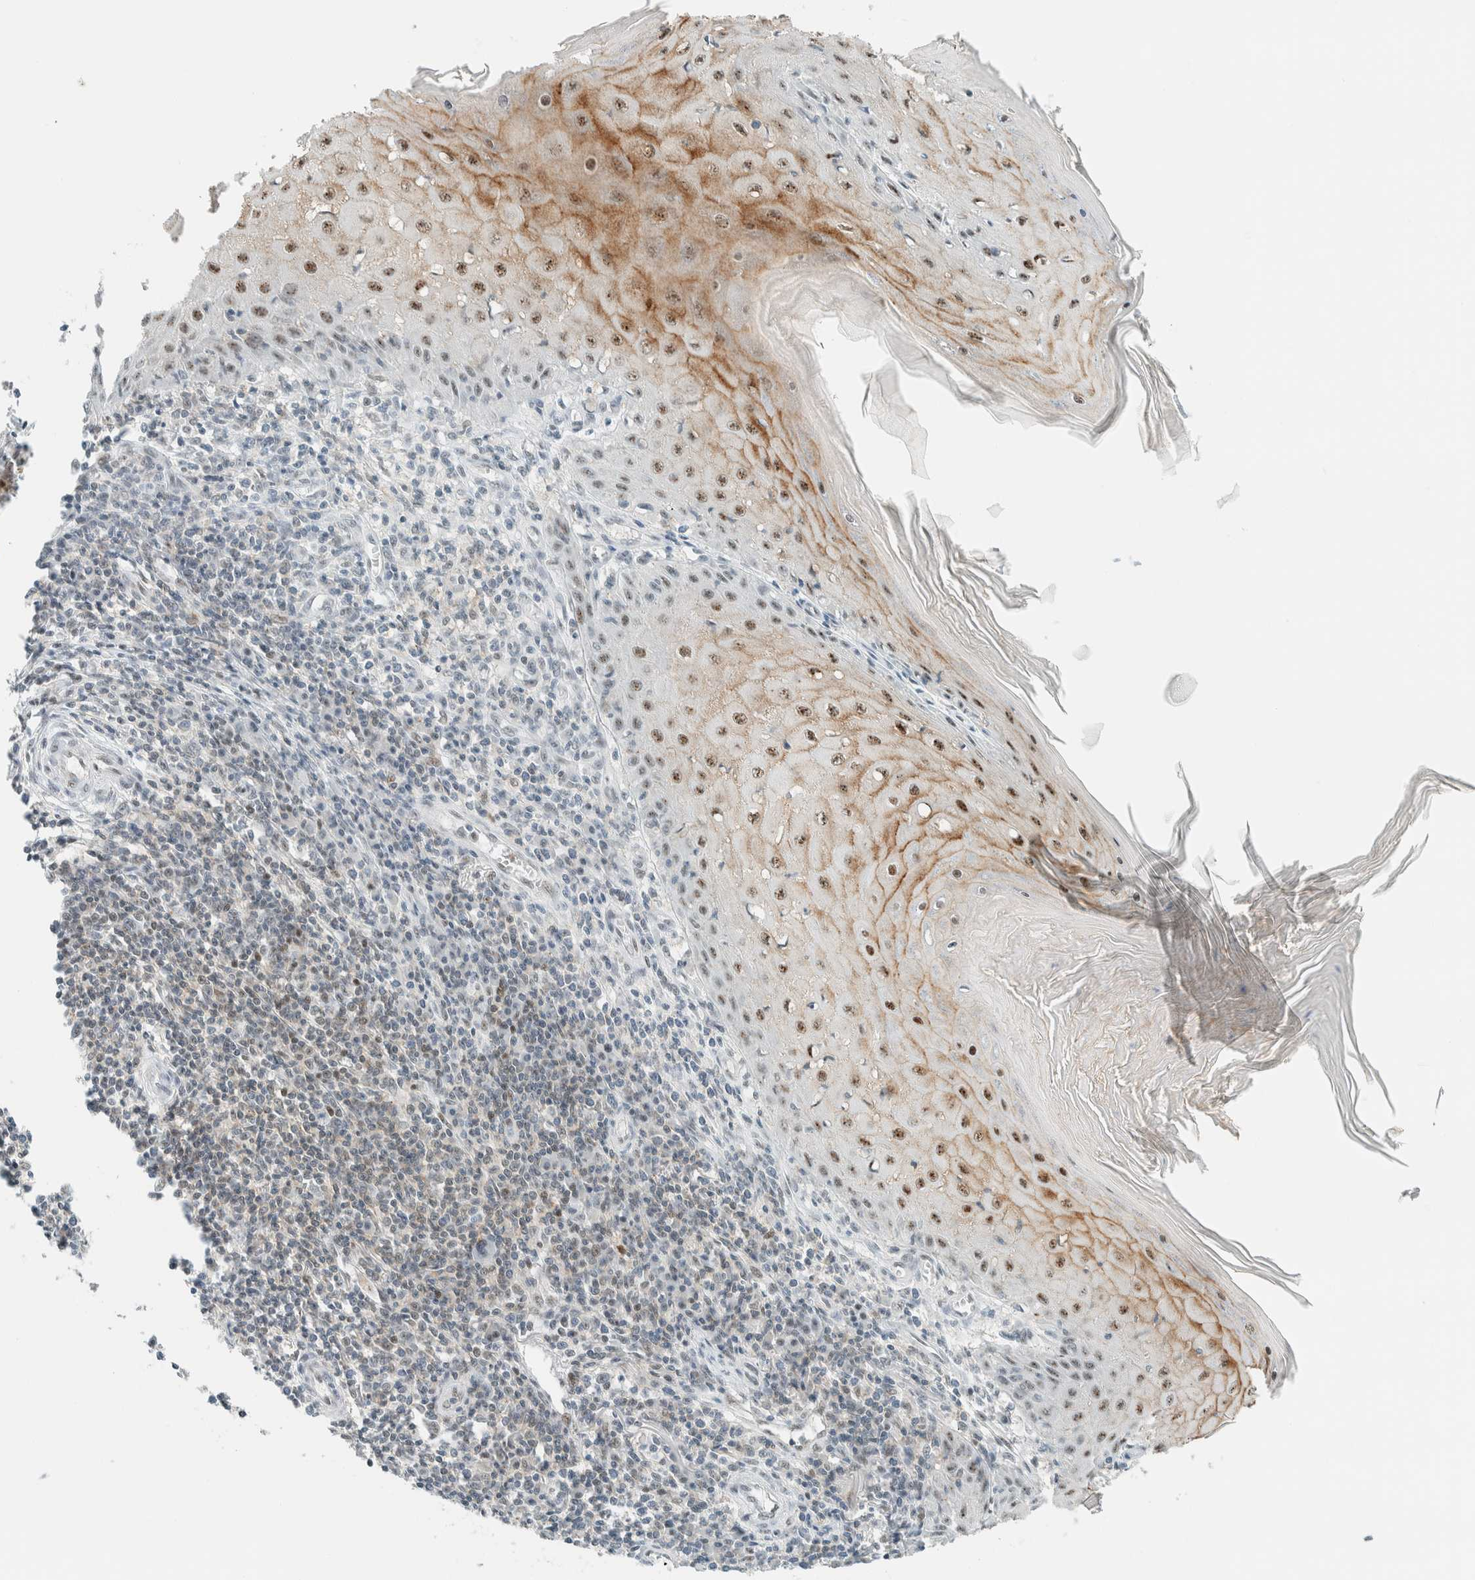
{"staining": {"intensity": "moderate", "quantity": ">75%", "location": "cytoplasmic/membranous,nuclear"}, "tissue": "skin cancer", "cell_type": "Tumor cells", "image_type": "cancer", "snomed": [{"axis": "morphology", "description": "Squamous cell carcinoma, NOS"}, {"axis": "topography", "description": "Skin"}], "caption": "Approximately >75% of tumor cells in skin squamous cell carcinoma display moderate cytoplasmic/membranous and nuclear protein expression as visualized by brown immunohistochemical staining.", "gene": "CYSRT1", "patient": {"sex": "female", "age": 73}}